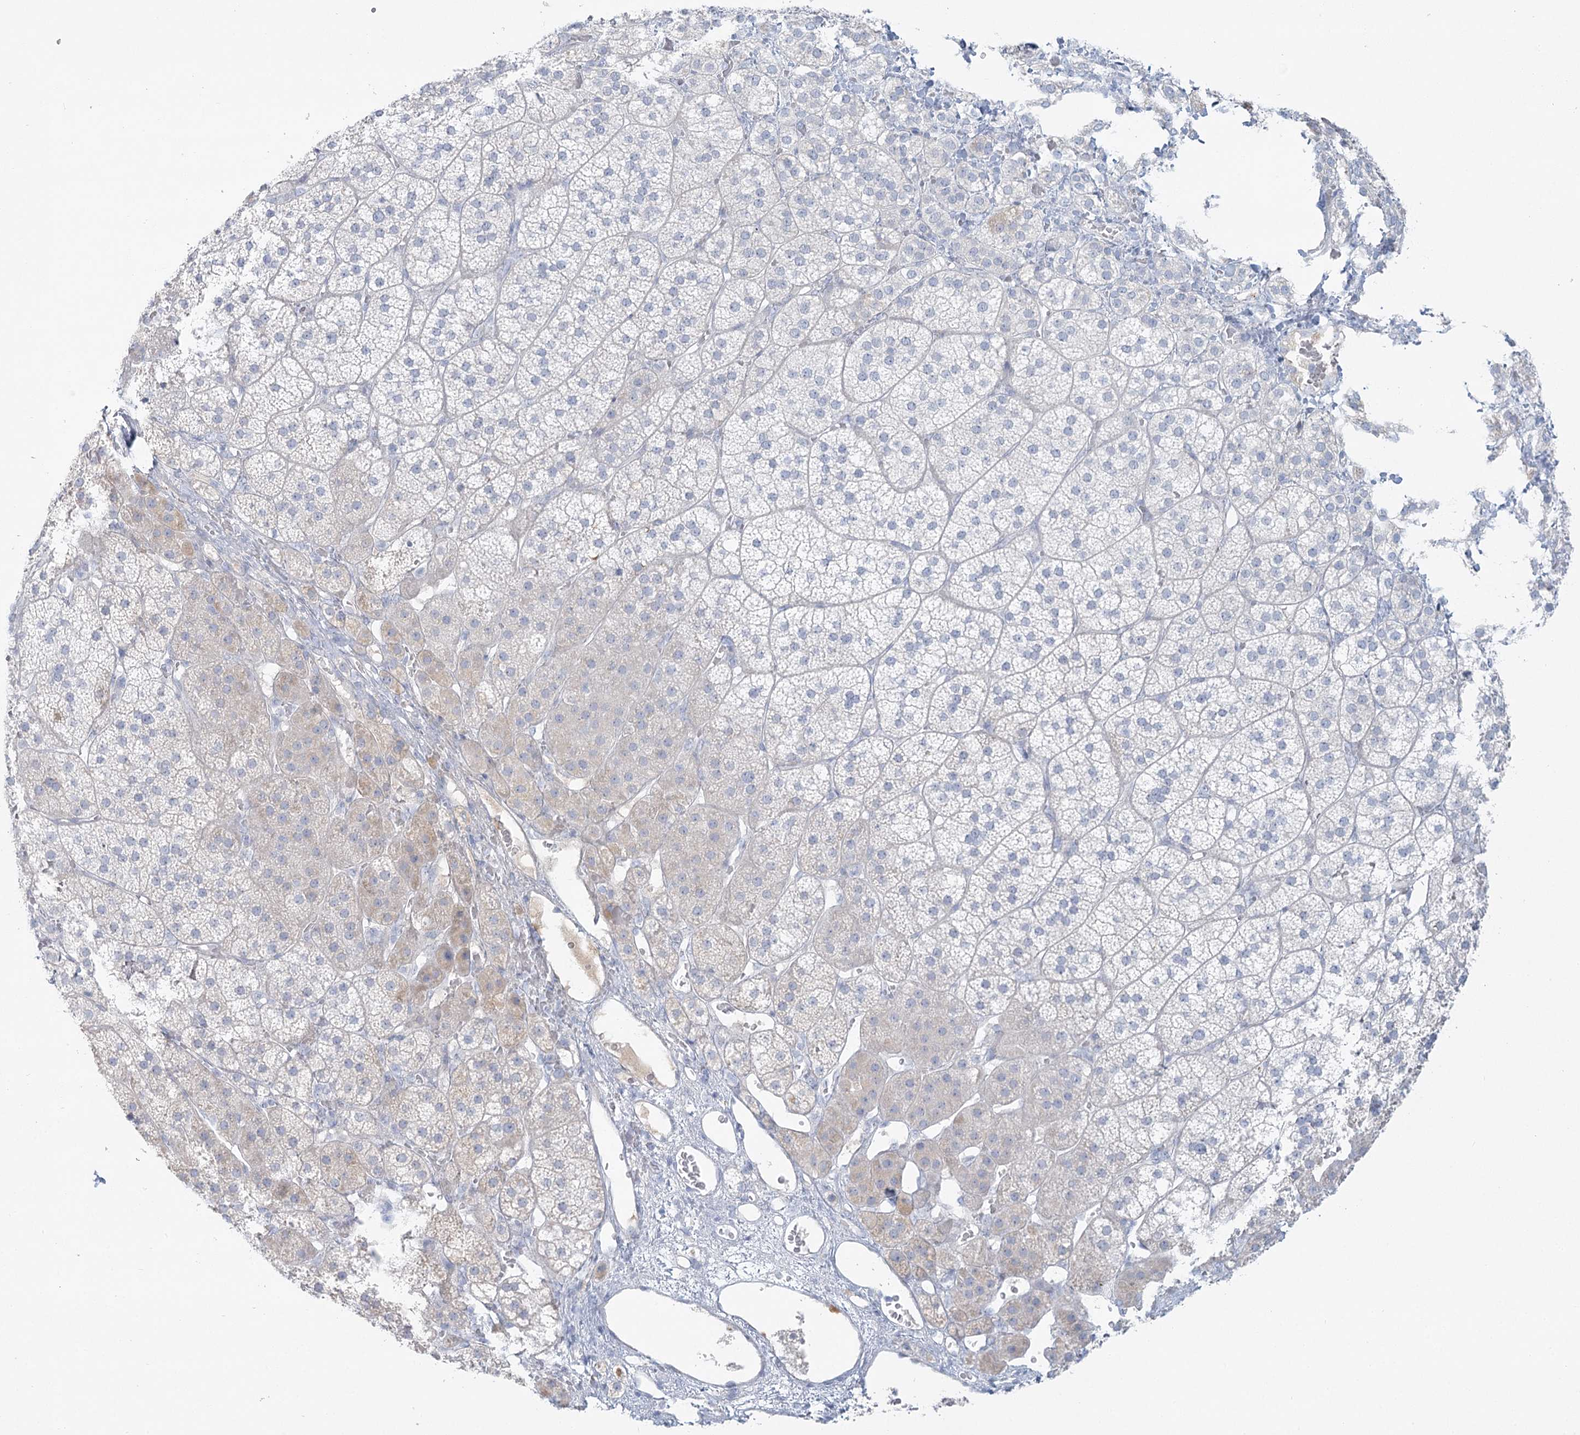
{"staining": {"intensity": "weak", "quantity": "<25%", "location": "cytoplasmic/membranous"}, "tissue": "adrenal gland", "cell_type": "Glandular cells", "image_type": "normal", "snomed": [{"axis": "morphology", "description": "Normal tissue, NOS"}, {"axis": "topography", "description": "Adrenal gland"}], "caption": "The photomicrograph displays no staining of glandular cells in unremarkable adrenal gland.", "gene": "DMGDH", "patient": {"sex": "female", "age": 44}}